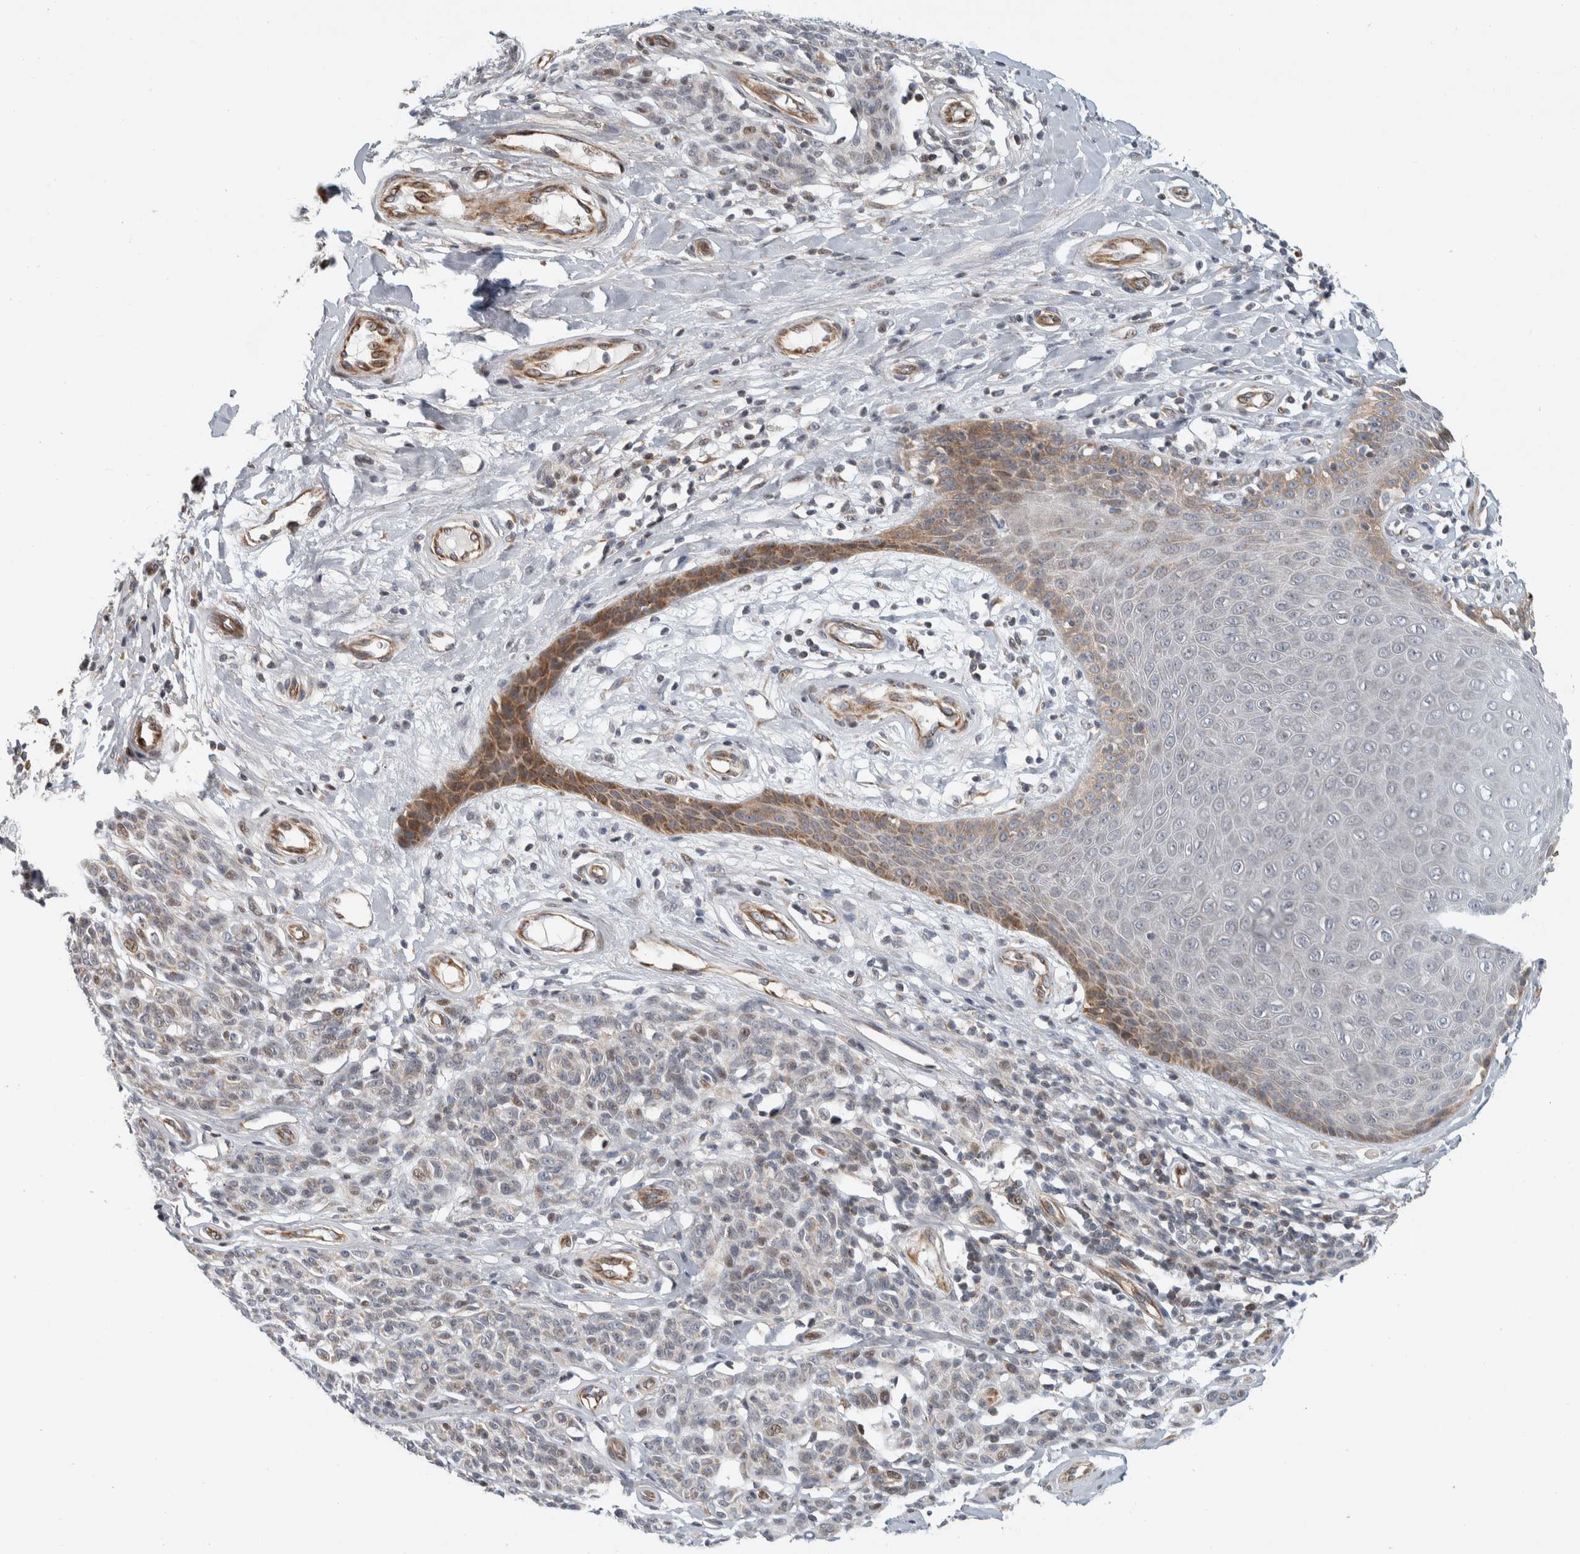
{"staining": {"intensity": "weak", "quantity": "<25%", "location": "cytoplasmic/membranous"}, "tissue": "melanoma", "cell_type": "Tumor cells", "image_type": "cancer", "snomed": [{"axis": "morphology", "description": "Malignant melanoma, NOS"}, {"axis": "topography", "description": "Skin"}], "caption": "DAB immunohistochemical staining of human malignant melanoma exhibits no significant staining in tumor cells.", "gene": "AFP", "patient": {"sex": "female", "age": 64}}